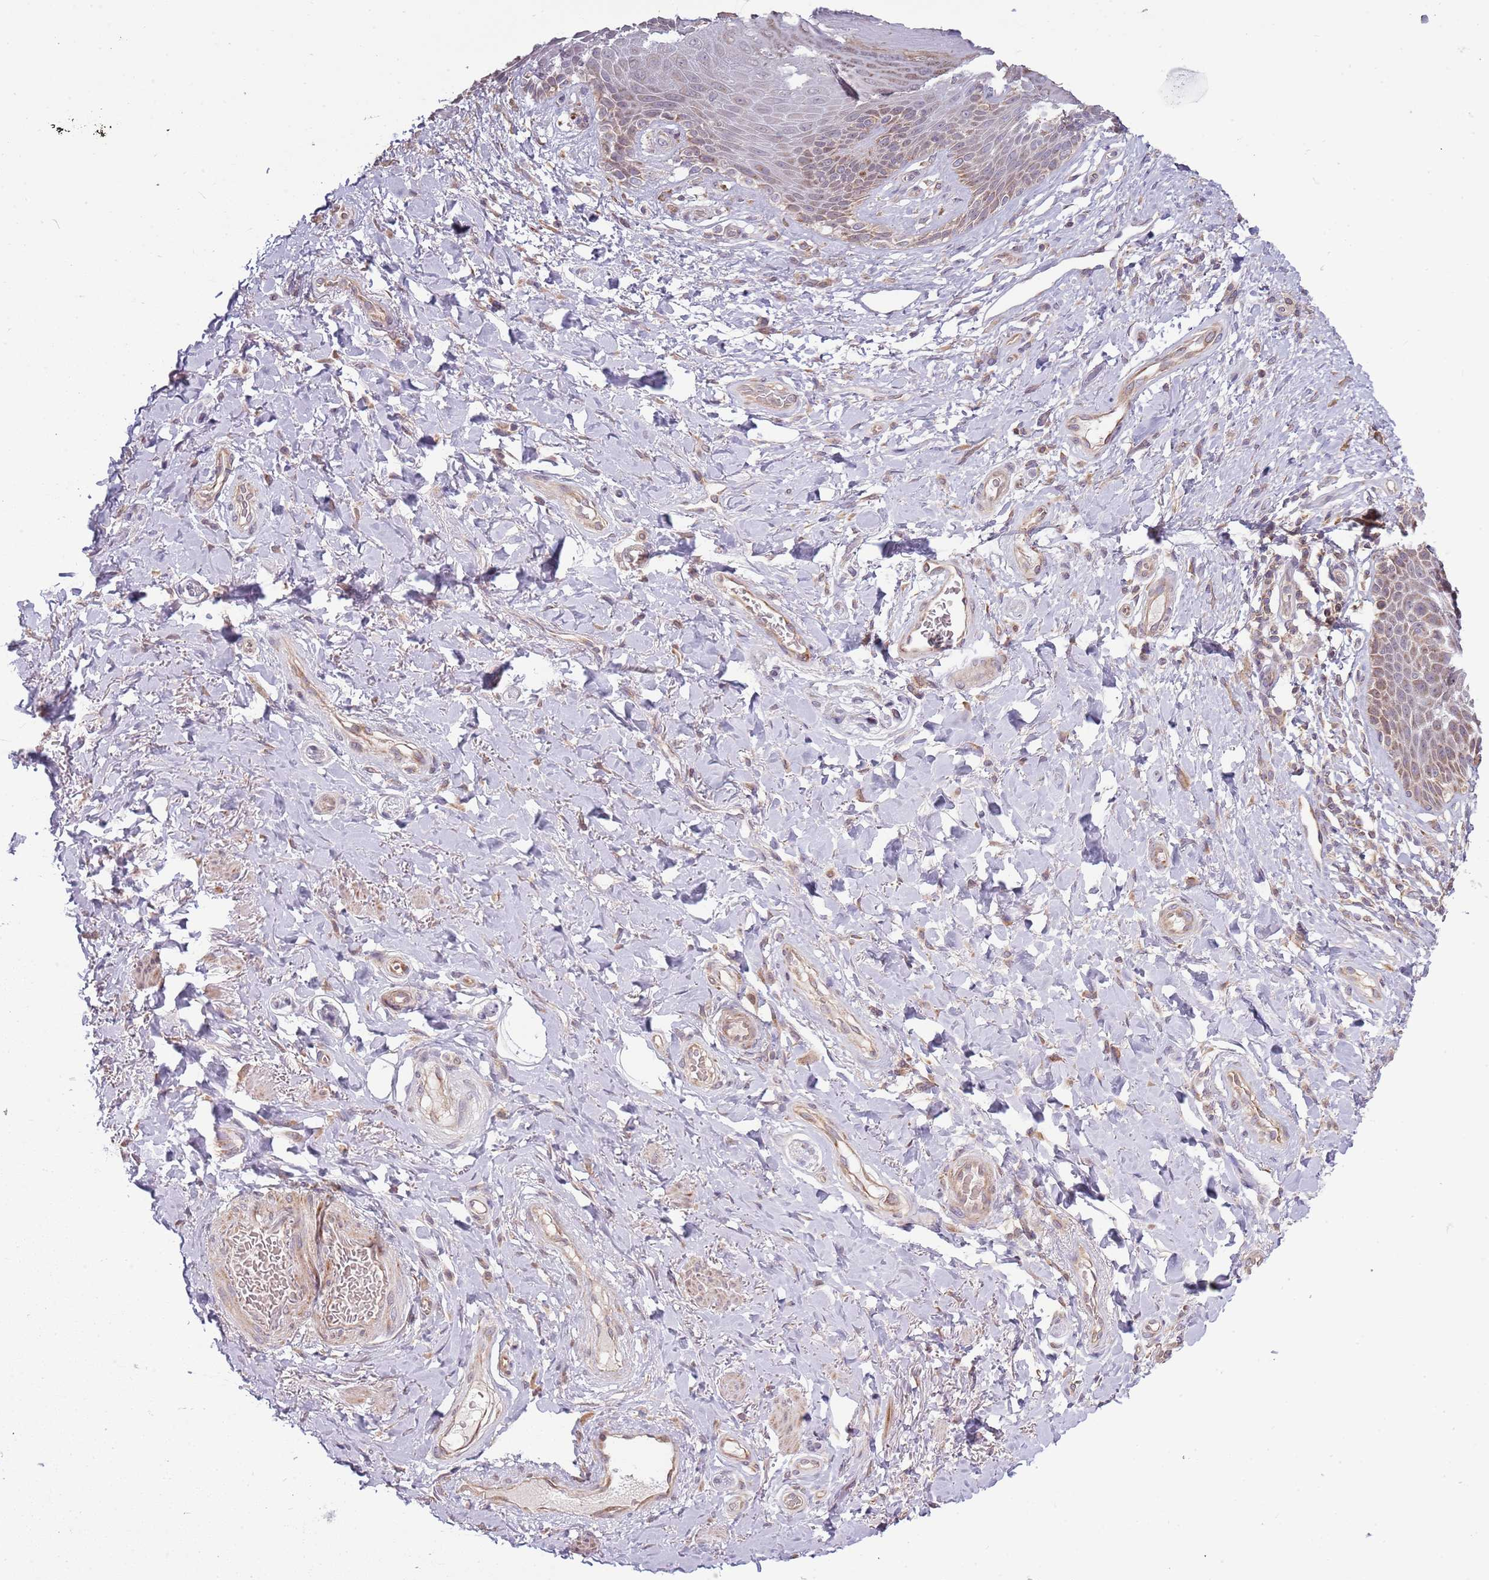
{"staining": {"intensity": "moderate", "quantity": "<25%", "location": "cytoplasmic/membranous"}, "tissue": "skin", "cell_type": "Epidermal cells", "image_type": "normal", "snomed": [{"axis": "morphology", "description": "Normal tissue, NOS"}, {"axis": "topography", "description": "Anal"}], "caption": "An image of skin stained for a protein displays moderate cytoplasmic/membranous brown staining in epidermal cells.", "gene": "RNF181", "patient": {"sex": "female", "age": 89}}